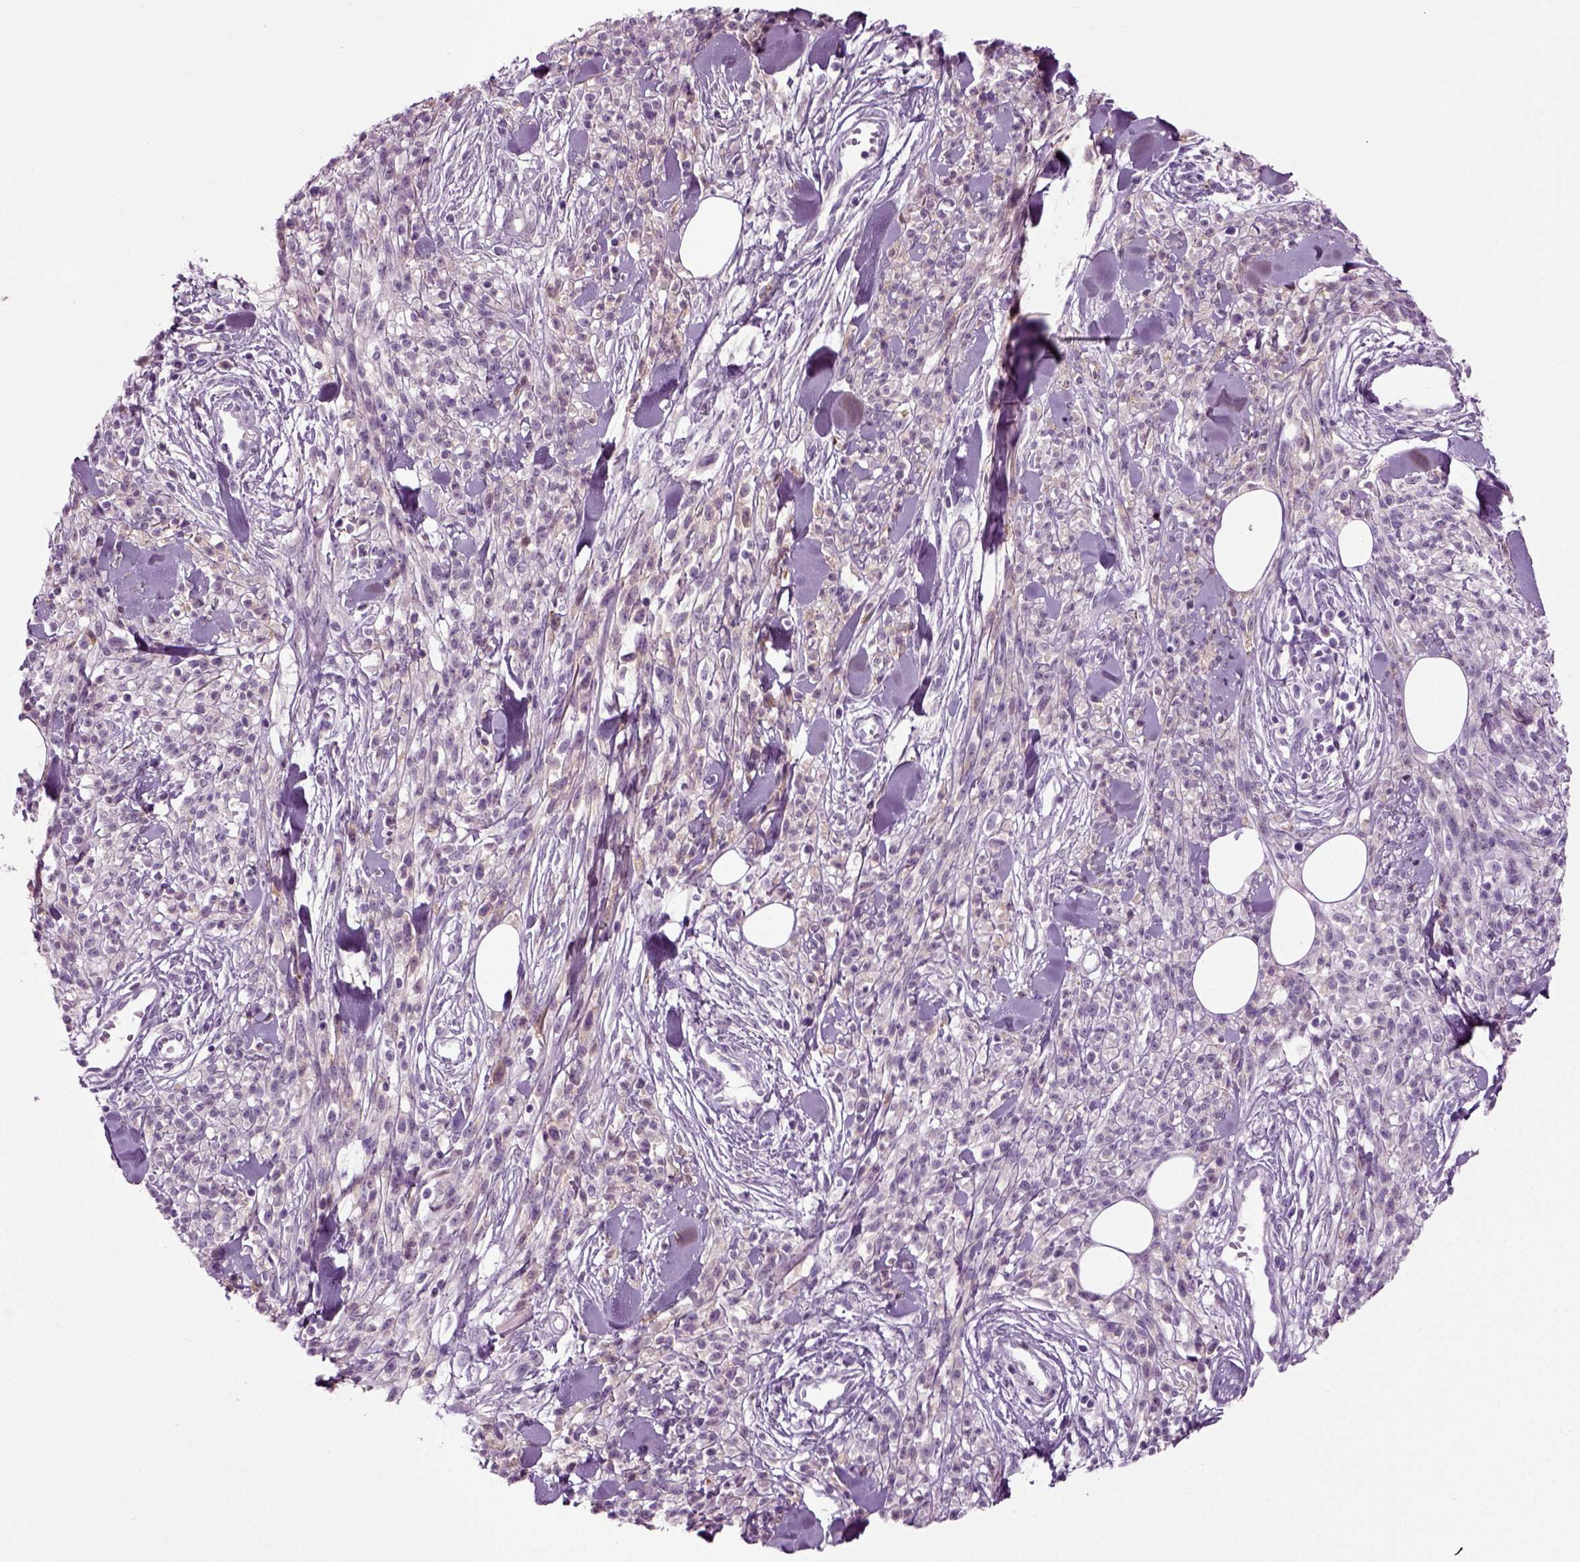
{"staining": {"intensity": "weak", "quantity": "<25%", "location": "cytoplasmic/membranous"}, "tissue": "melanoma", "cell_type": "Tumor cells", "image_type": "cancer", "snomed": [{"axis": "morphology", "description": "Malignant melanoma, NOS"}, {"axis": "topography", "description": "Skin"}, {"axis": "topography", "description": "Skin of trunk"}], "caption": "The IHC micrograph has no significant positivity in tumor cells of melanoma tissue.", "gene": "PRLH", "patient": {"sex": "male", "age": 74}}